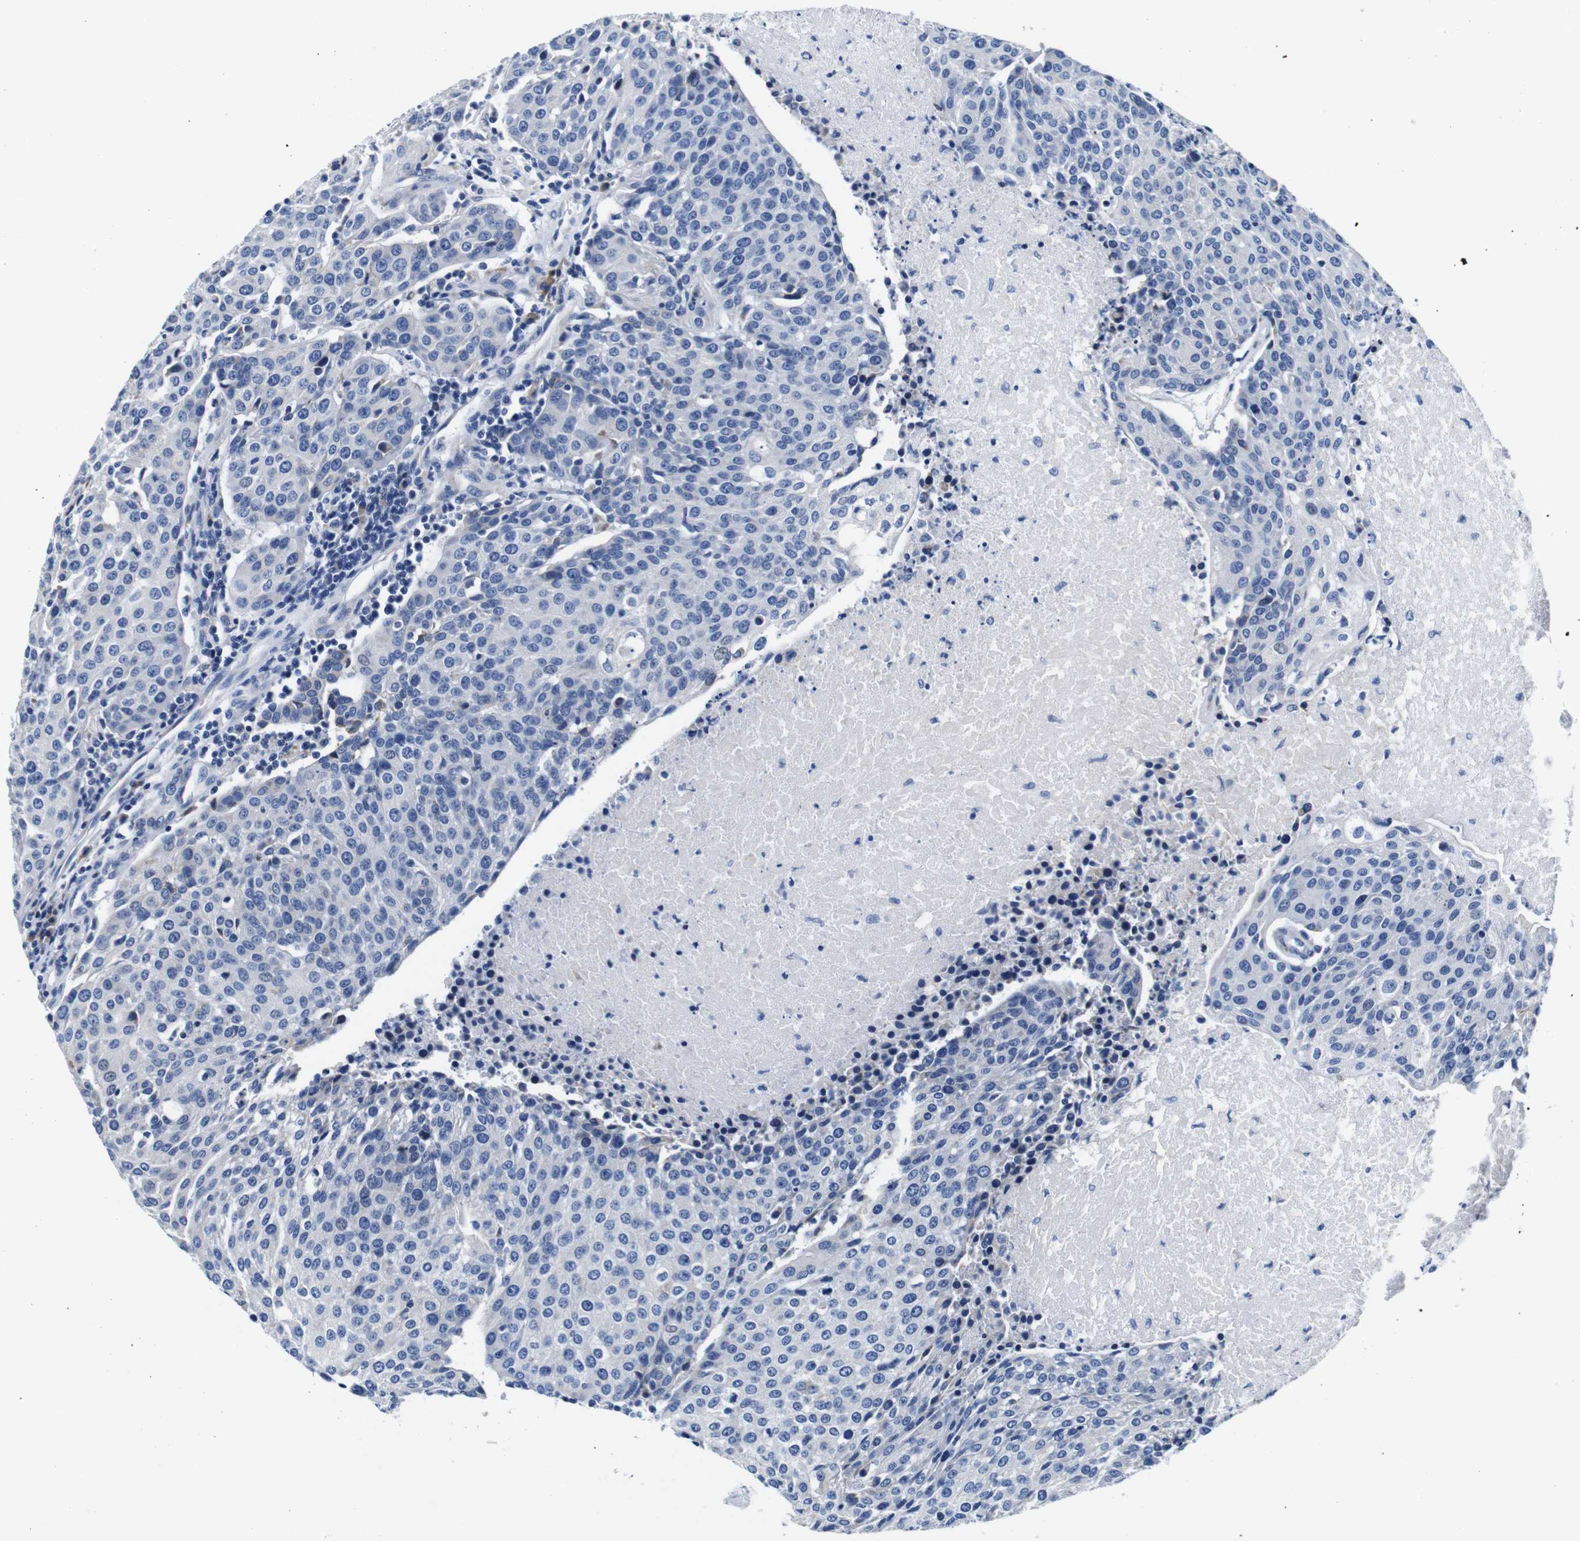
{"staining": {"intensity": "negative", "quantity": "none", "location": "none"}, "tissue": "urothelial cancer", "cell_type": "Tumor cells", "image_type": "cancer", "snomed": [{"axis": "morphology", "description": "Urothelial carcinoma, High grade"}, {"axis": "topography", "description": "Urinary bladder"}], "caption": "High power microscopy photomicrograph of an immunohistochemistry (IHC) micrograph of high-grade urothelial carcinoma, revealing no significant expression in tumor cells.", "gene": "SNX19", "patient": {"sex": "female", "age": 85}}